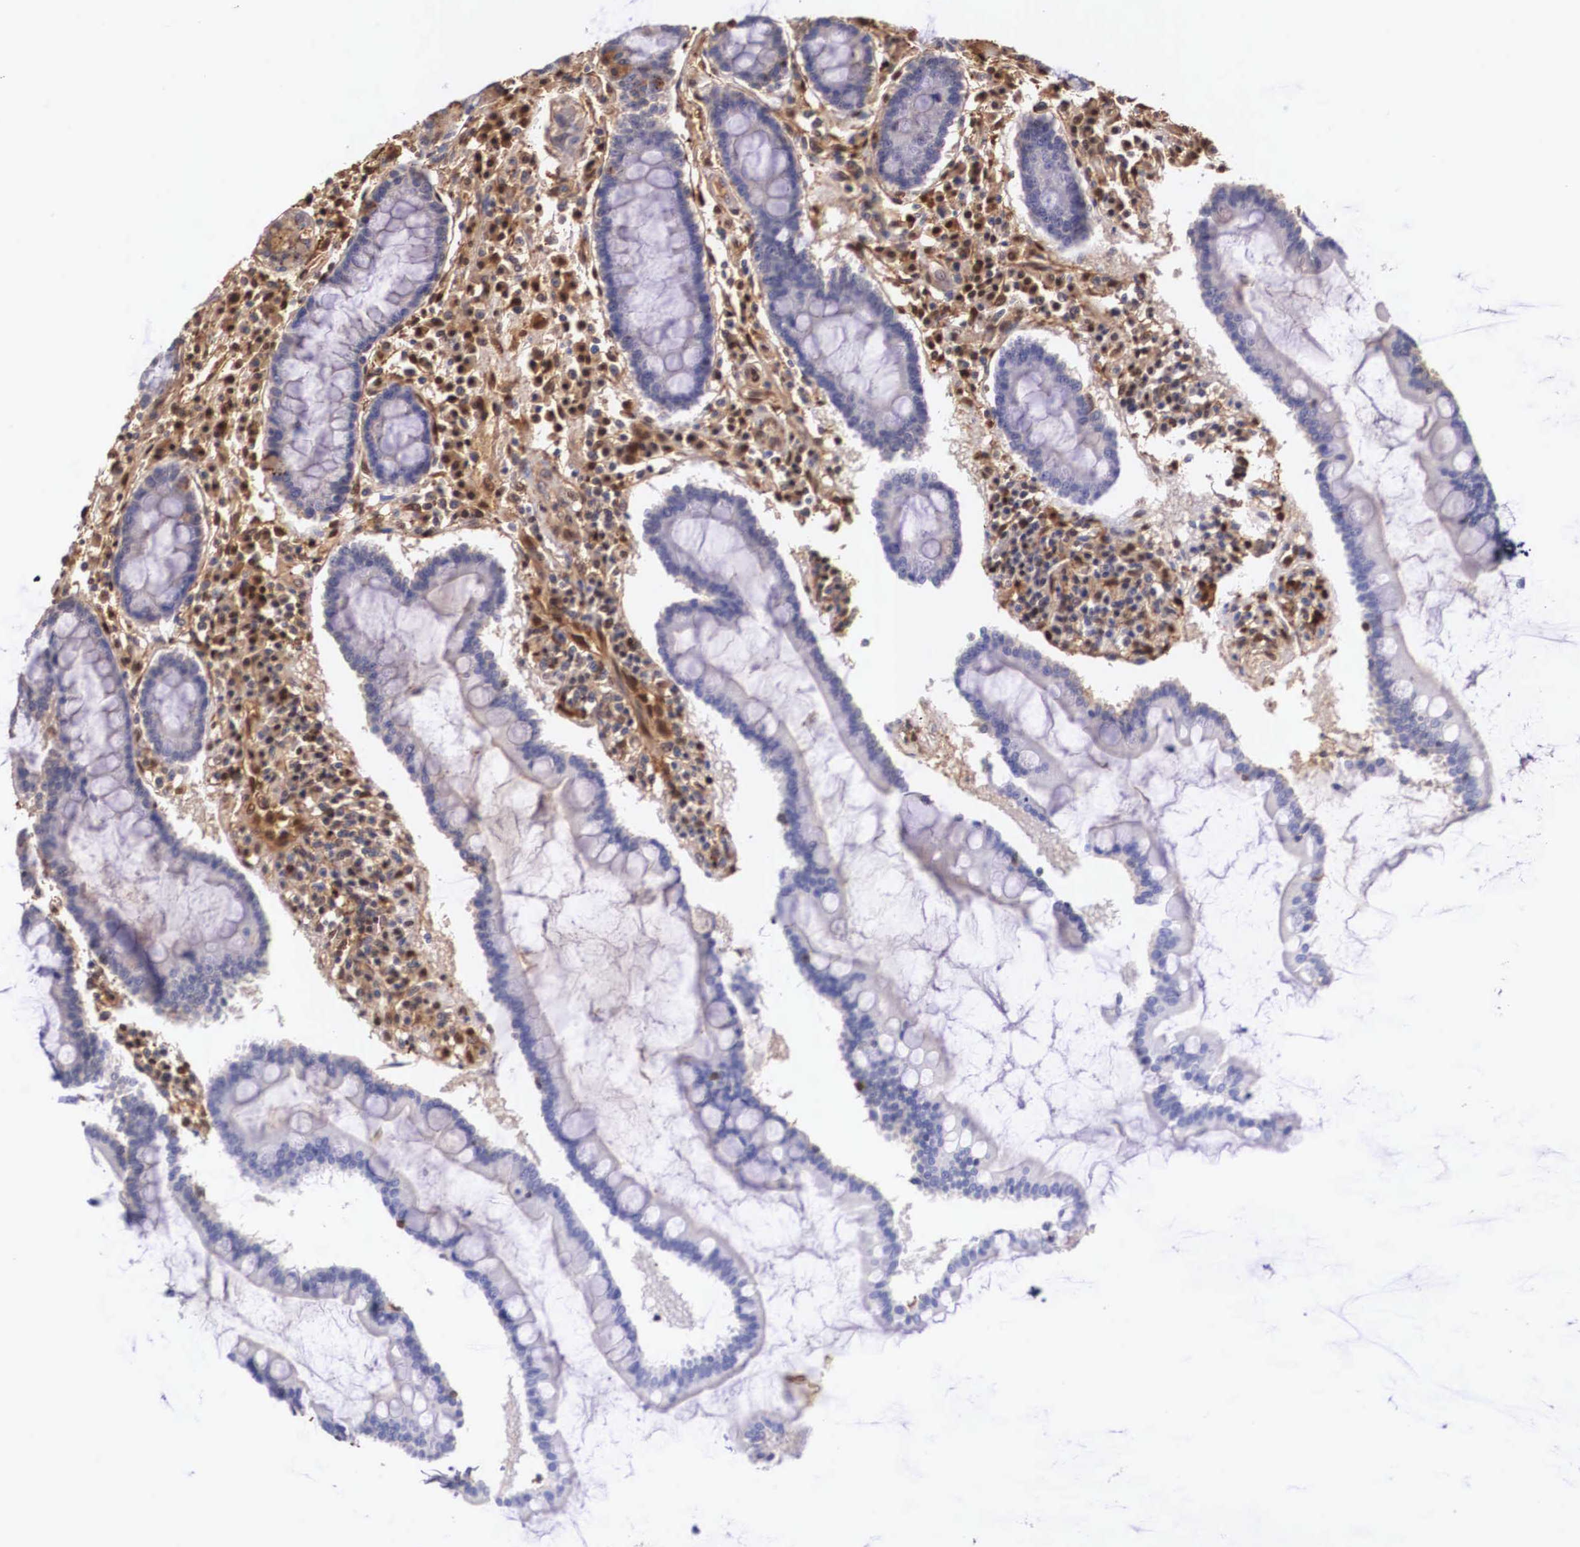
{"staining": {"intensity": "negative", "quantity": "none", "location": "none"}, "tissue": "duodenum", "cell_type": "Glandular cells", "image_type": "normal", "snomed": [{"axis": "morphology", "description": "Normal tissue, NOS"}, {"axis": "topography", "description": "Duodenum"}], "caption": "The micrograph exhibits no staining of glandular cells in normal duodenum.", "gene": "LGALS1", "patient": {"sex": "male", "age": 73}}